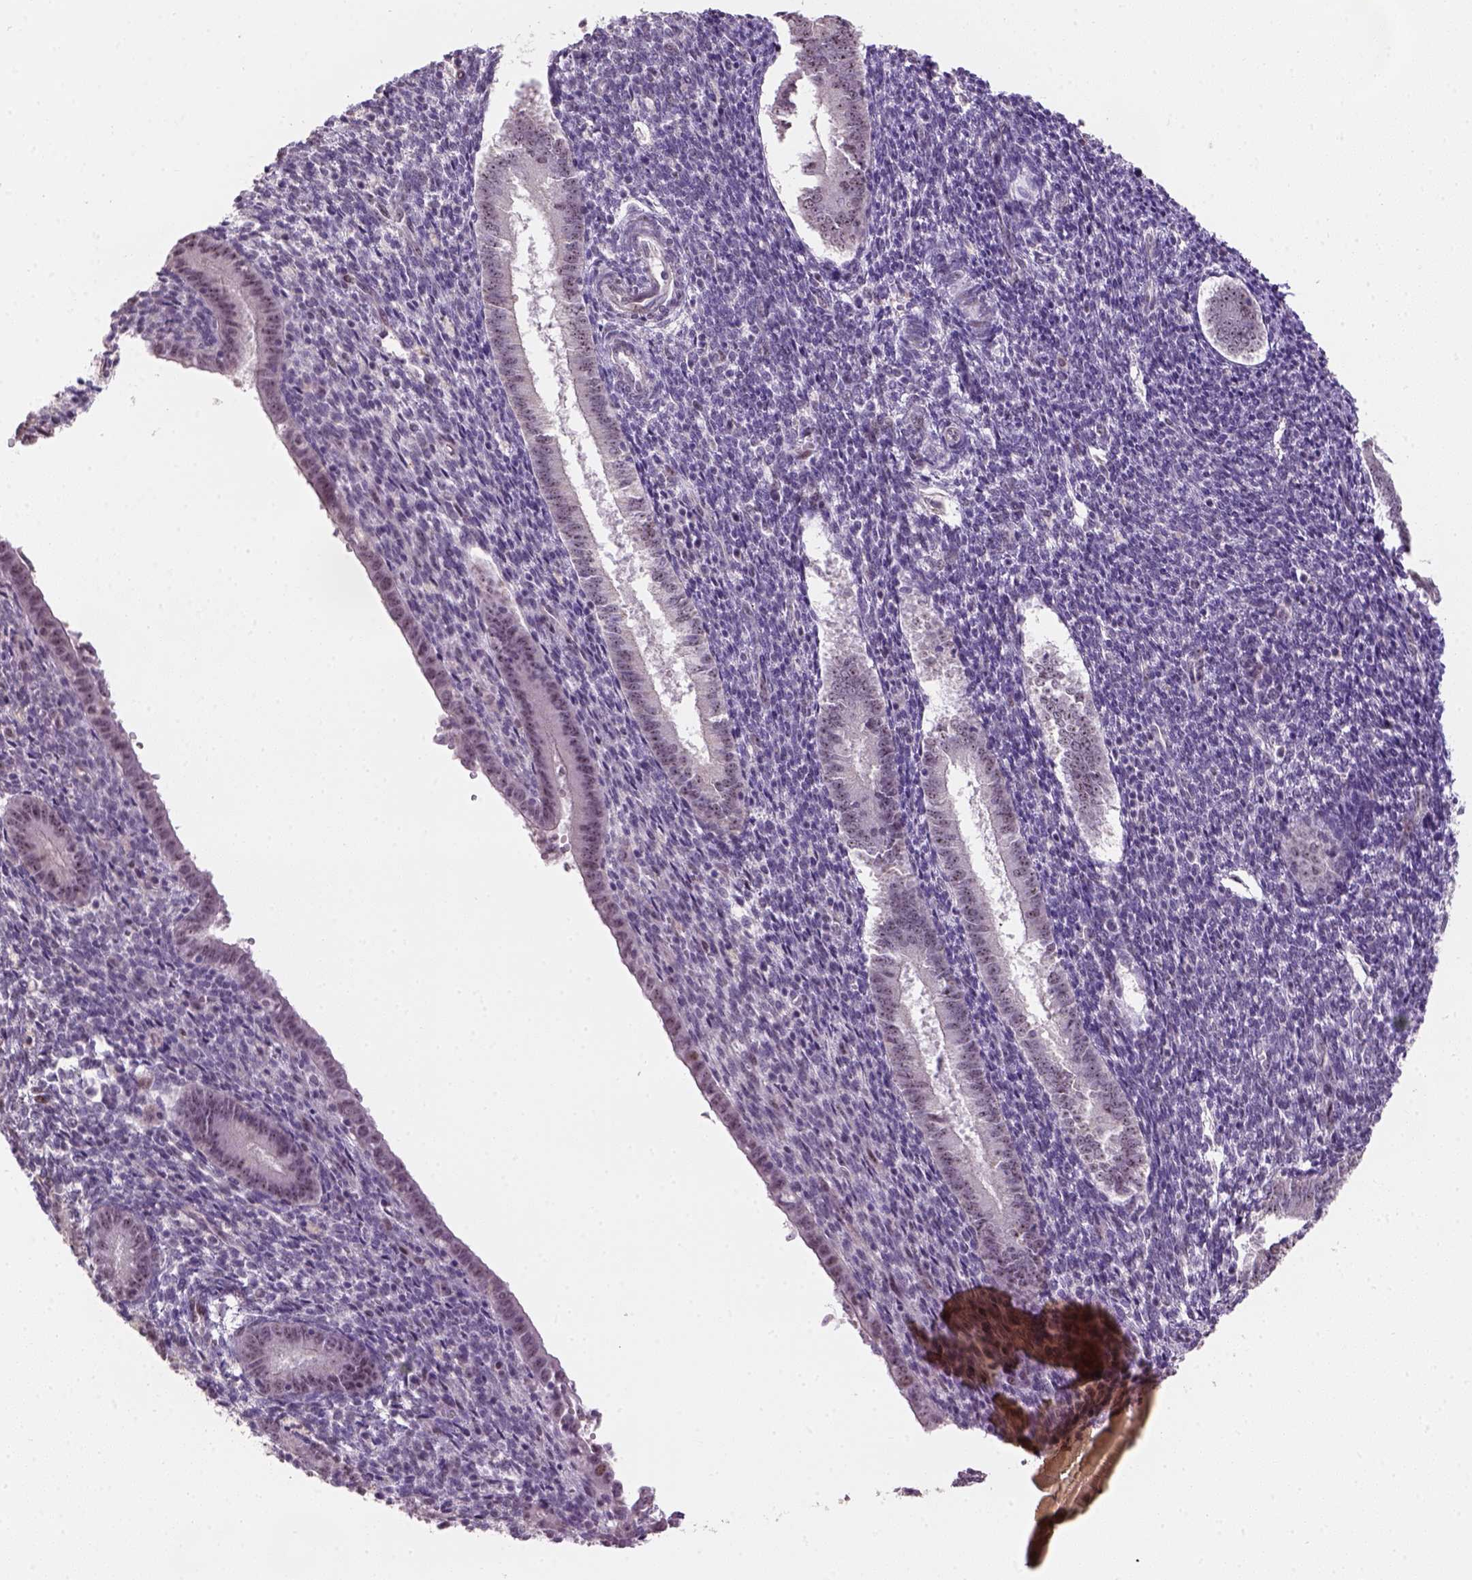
{"staining": {"intensity": "negative", "quantity": "none", "location": "none"}, "tissue": "endometrium", "cell_type": "Cells in endometrial stroma", "image_type": "normal", "snomed": [{"axis": "morphology", "description": "Normal tissue, NOS"}, {"axis": "topography", "description": "Endometrium"}], "caption": "Immunohistochemistry (IHC) of unremarkable endometrium displays no positivity in cells in endometrial stroma.", "gene": "DDX50", "patient": {"sex": "female", "age": 25}}